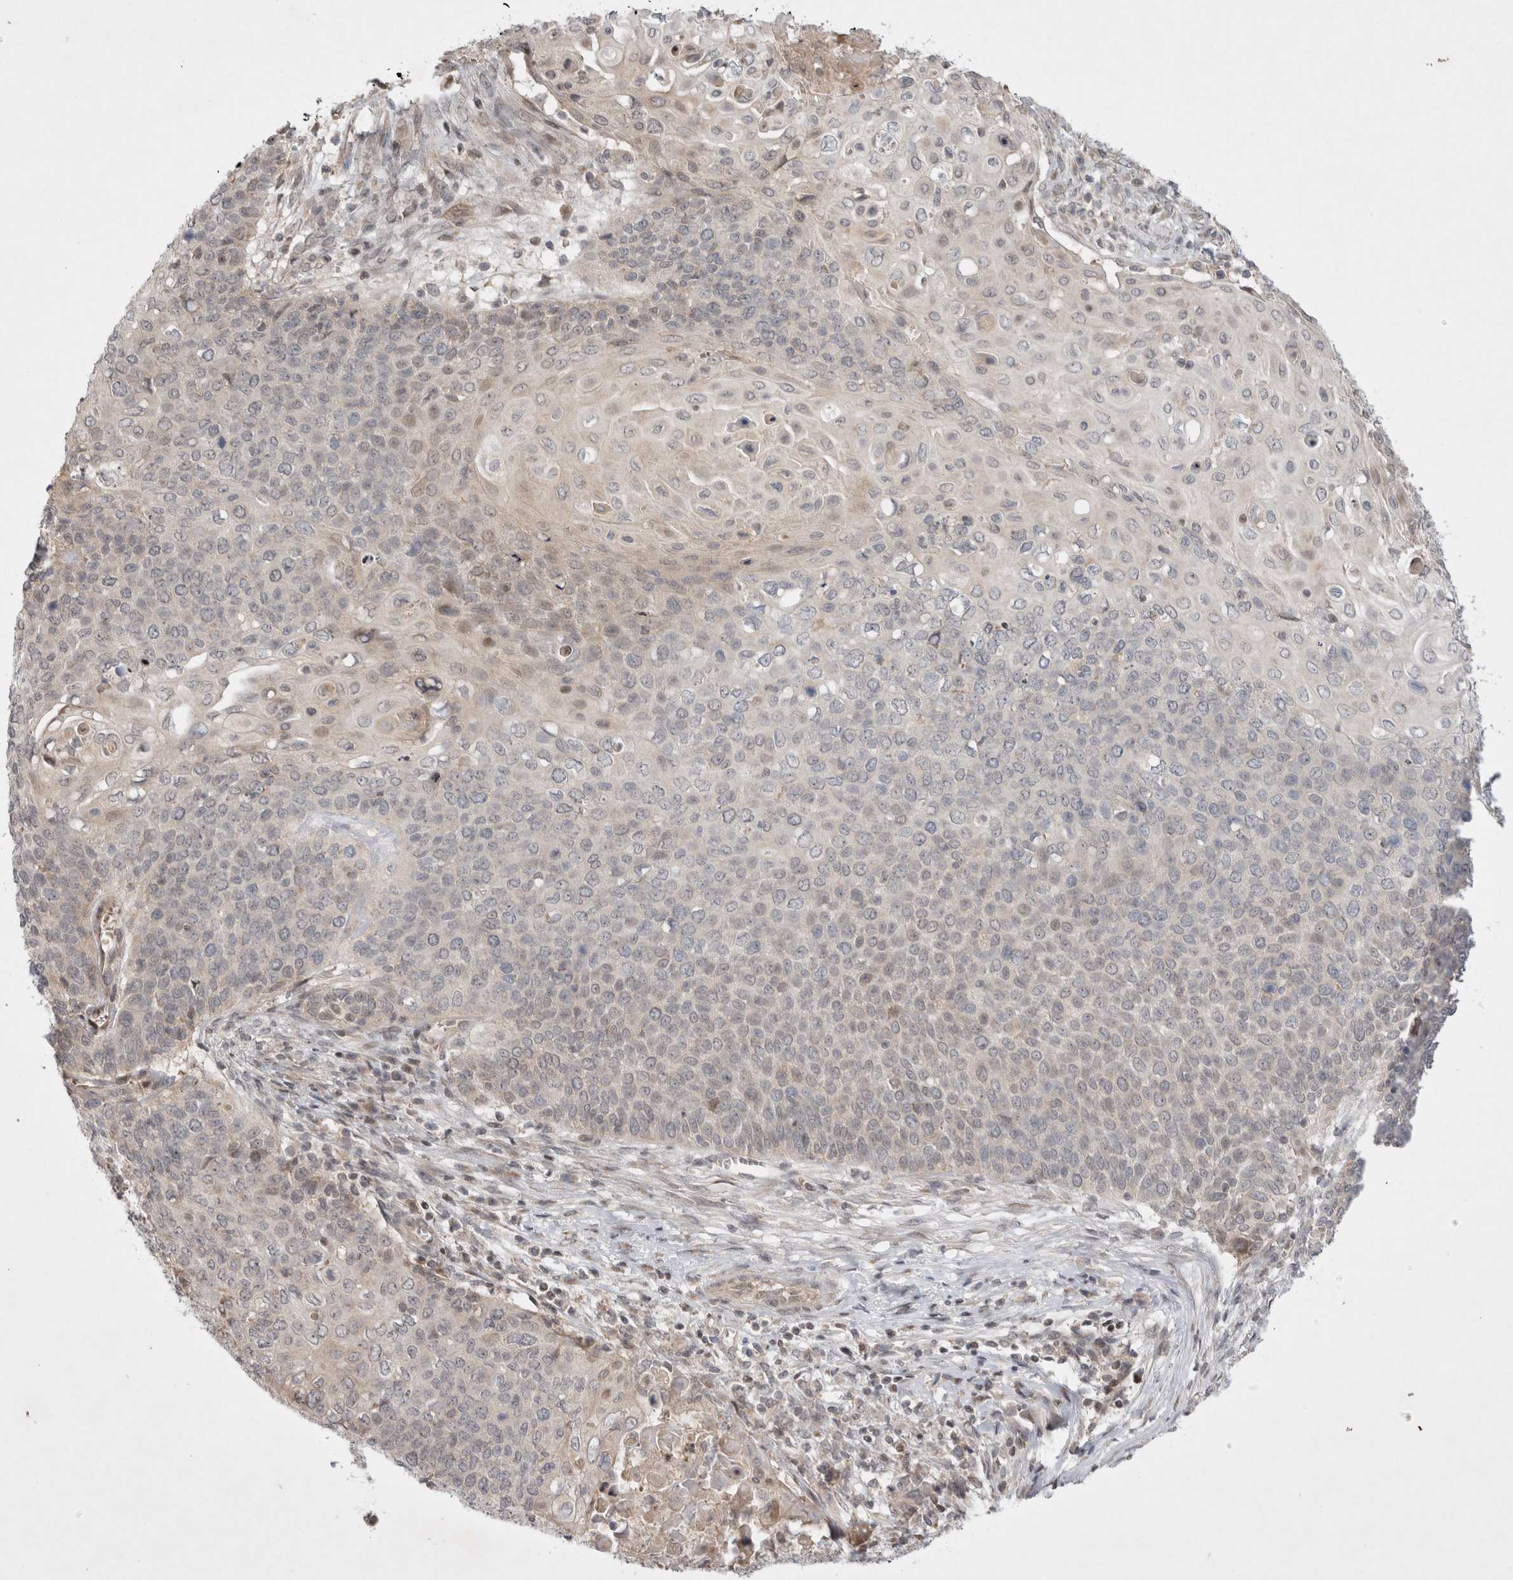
{"staining": {"intensity": "negative", "quantity": "none", "location": "none"}, "tissue": "cervical cancer", "cell_type": "Tumor cells", "image_type": "cancer", "snomed": [{"axis": "morphology", "description": "Squamous cell carcinoma, NOS"}, {"axis": "topography", "description": "Cervix"}], "caption": "Micrograph shows no protein positivity in tumor cells of cervical cancer tissue. (Stains: DAB immunohistochemistry with hematoxylin counter stain, Microscopy: brightfield microscopy at high magnification).", "gene": "EIF2AK1", "patient": {"sex": "female", "age": 39}}